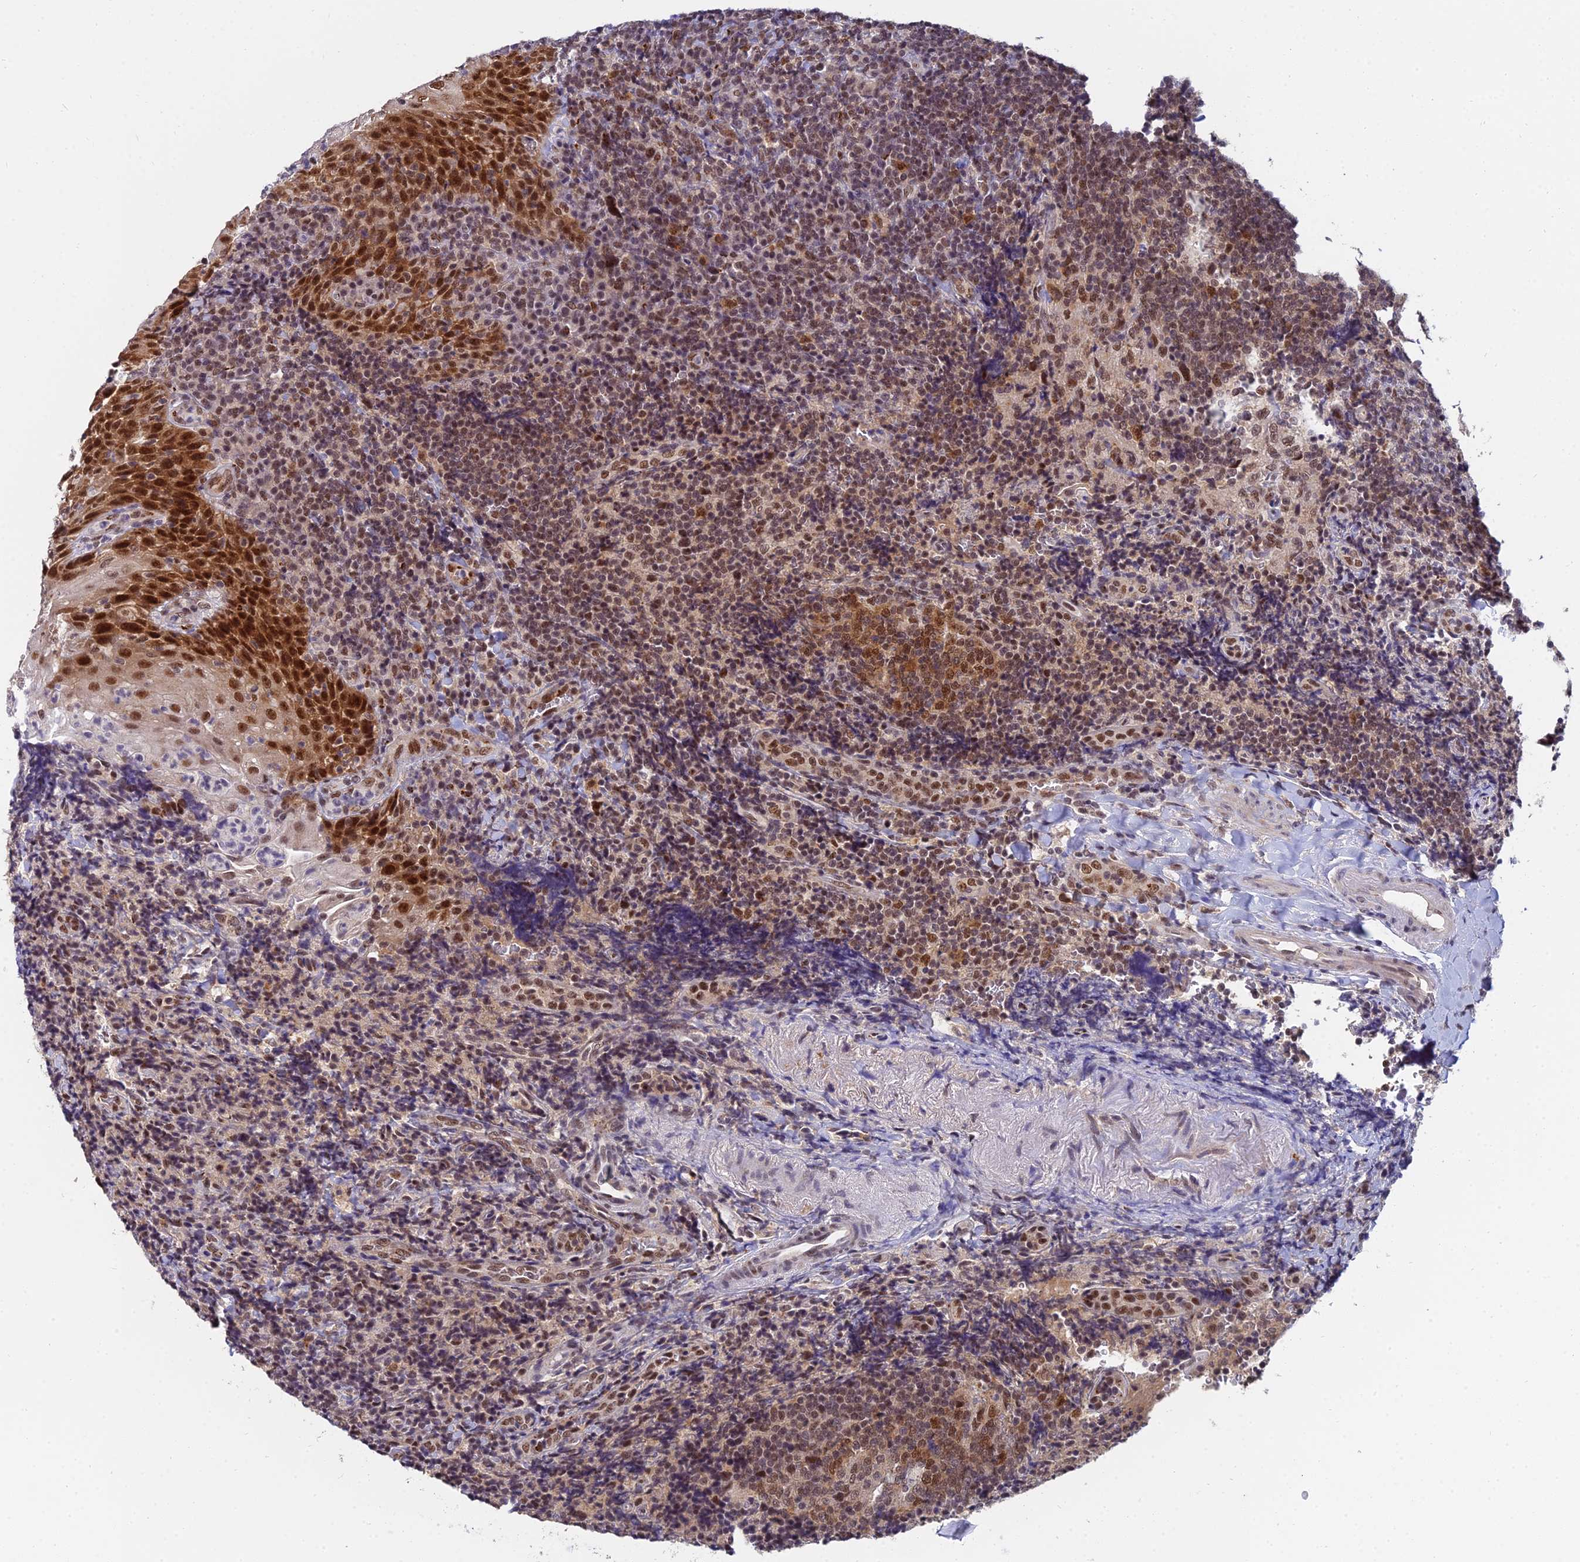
{"staining": {"intensity": "moderate", "quantity": ">75%", "location": "nuclear"}, "tissue": "tonsil", "cell_type": "Germinal center cells", "image_type": "normal", "snomed": [{"axis": "morphology", "description": "Normal tissue, NOS"}, {"axis": "topography", "description": "Tonsil"}], "caption": "Immunohistochemistry (IHC) photomicrograph of normal tonsil: human tonsil stained using immunohistochemistry demonstrates medium levels of moderate protein expression localized specifically in the nuclear of germinal center cells, appearing as a nuclear brown color.", "gene": "THOC3", "patient": {"sex": "male", "age": 37}}